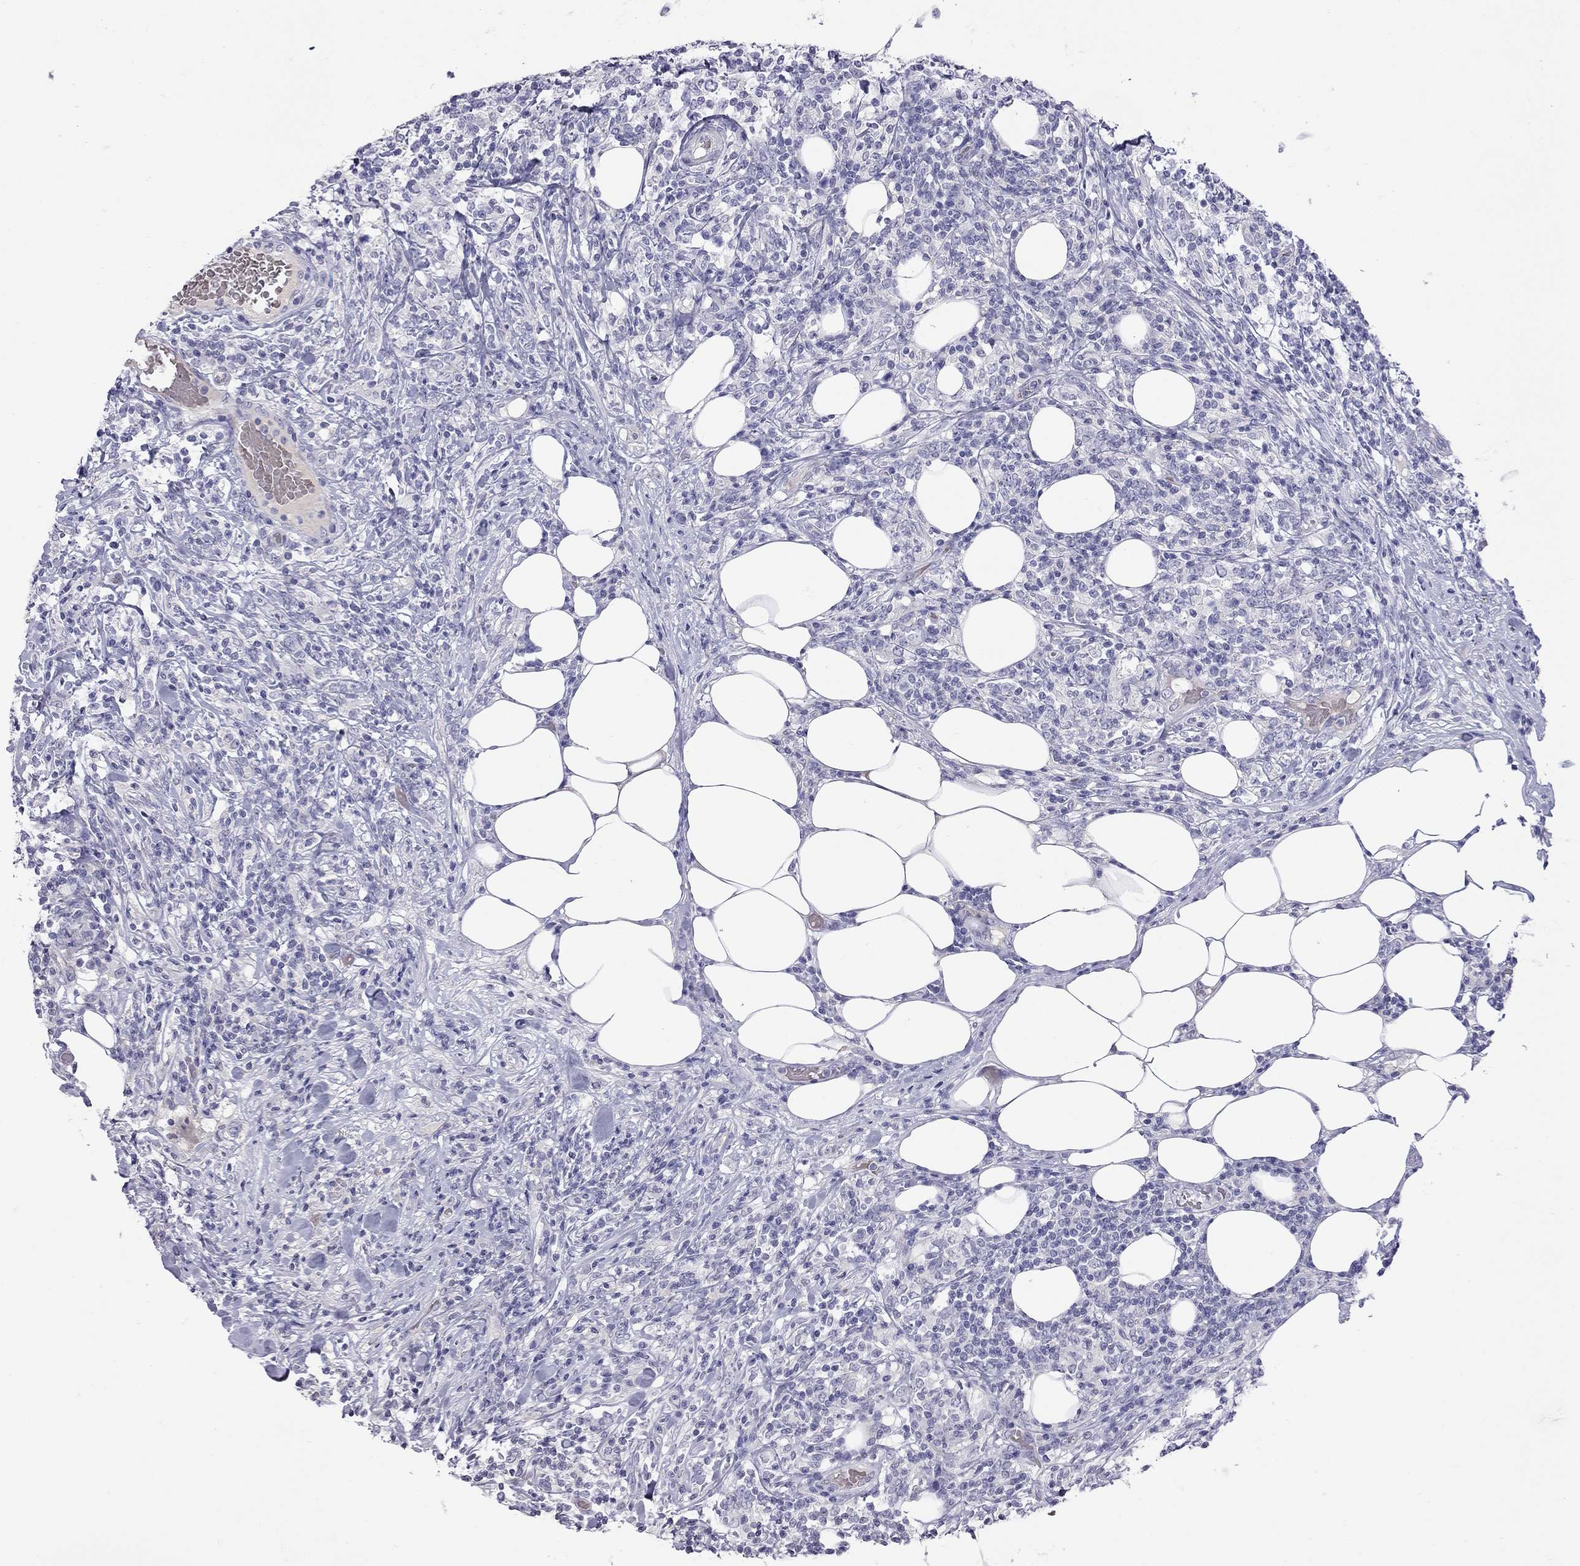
{"staining": {"intensity": "negative", "quantity": "none", "location": "none"}, "tissue": "lymphoma", "cell_type": "Tumor cells", "image_type": "cancer", "snomed": [{"axis": "morphology", "description": "Malignant lymphoma, non-Hodgkin's type, High grade"}, {"axis": "topography", "description": "Lymph node"}], "caption": "IHC image of human high-grade malignant lymphoma, non-Hodgkin's type stained for a protein (brown), which displays no positivity in tumor cells.", "gene": "MUC16", "patient": {"sex": "female", "age": 84}}